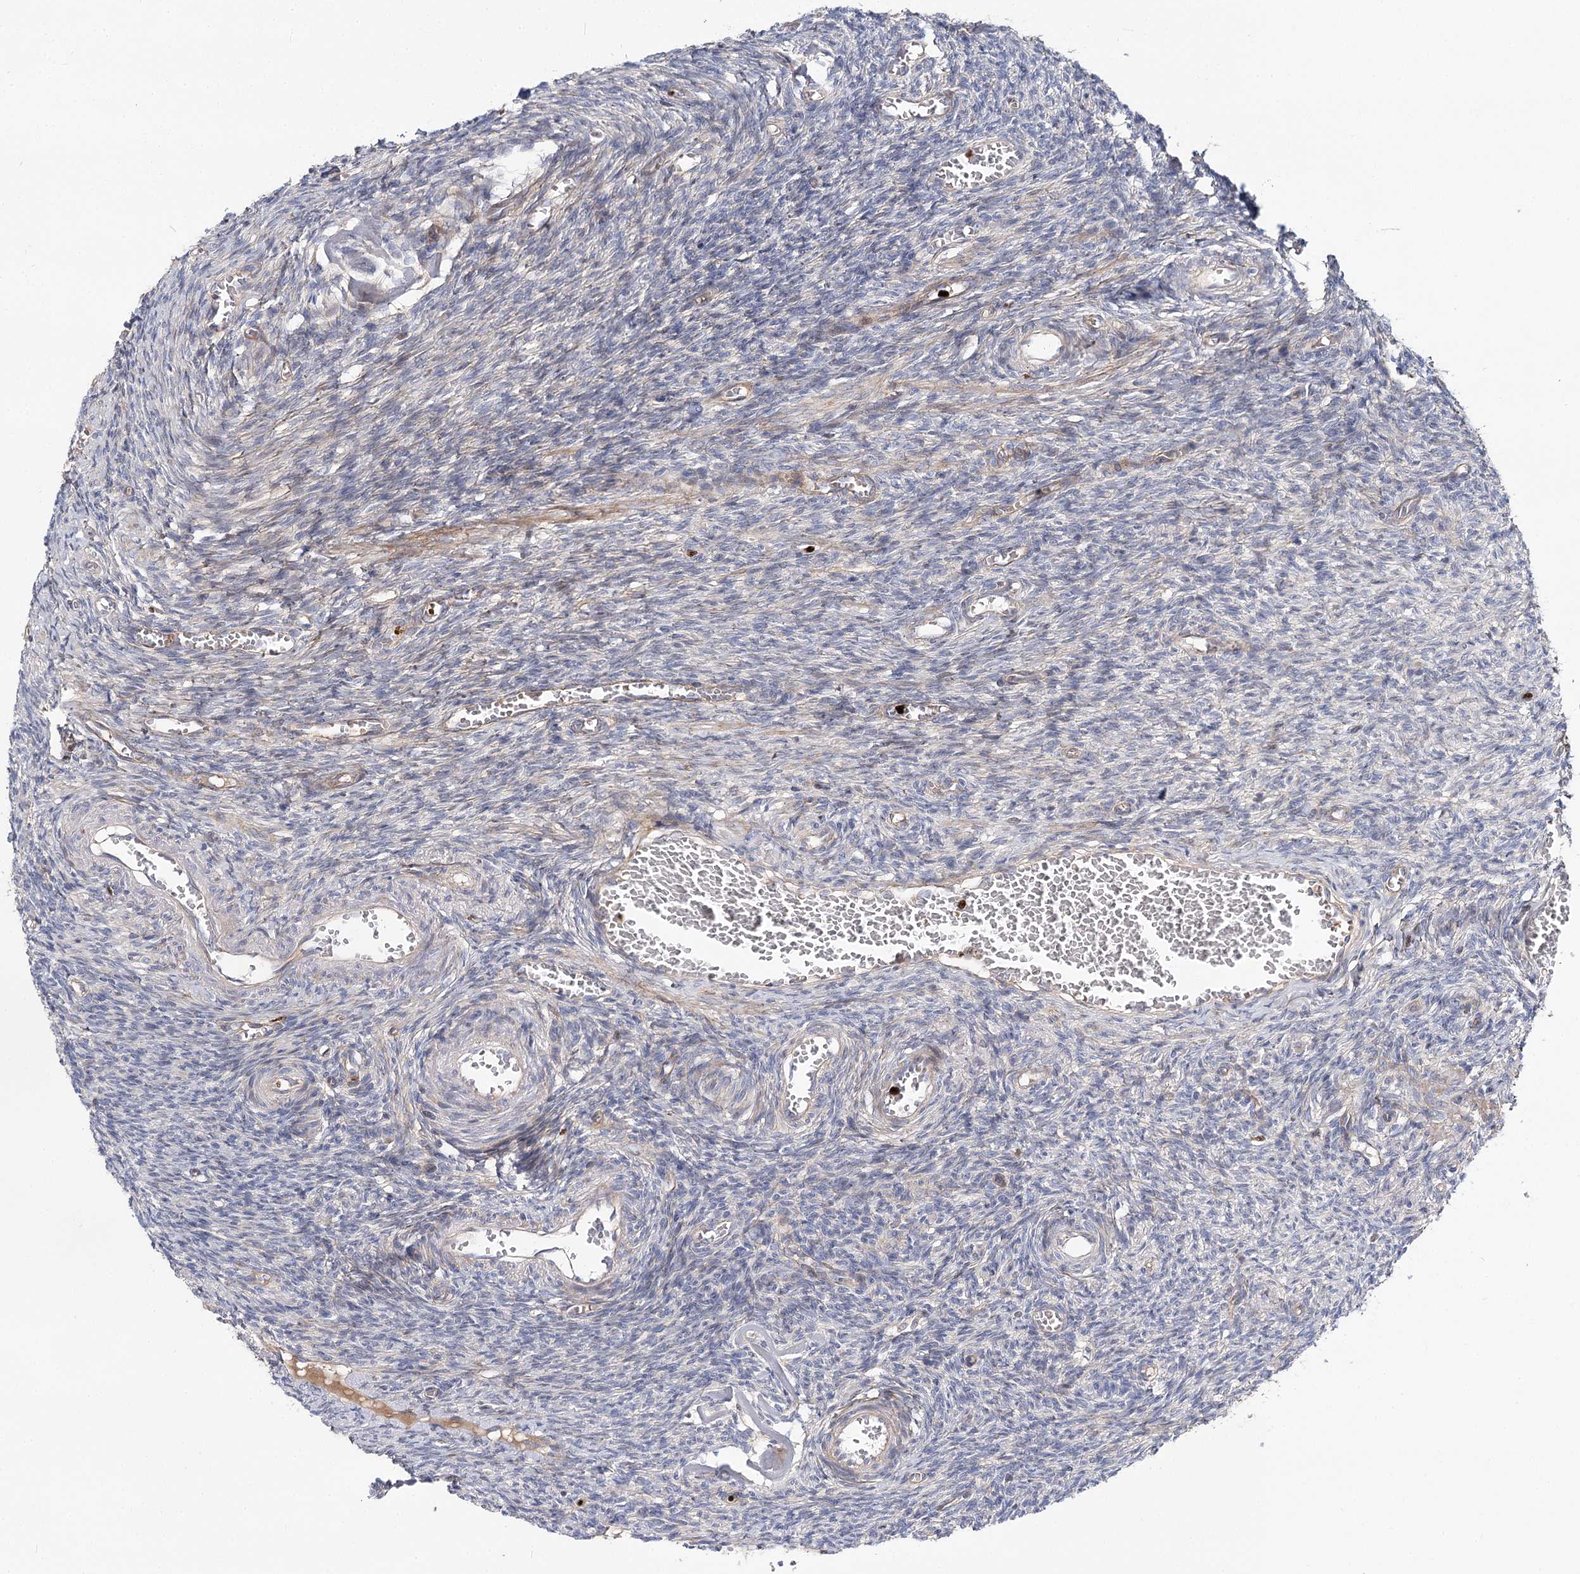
{"staining": {"intensity": "moderate", "quantity": ">75%", "location": "cytoplasmic/membranous"}, "tissue": "ovary", "cell_type": "Follicle cells", "image_type": "normal", "snomed": [{"axis": "morphology", "description": "Normal tissue, NOS"}, {"axis": "topography", "description": "Ovary"}], "caption": "Immunohistochemistry (IHC) staining of unremarkable ovary, which reveals medium levels of moderate cytoplasmic/membranous positivity in about >75% of follicle cells indicating moderate cytoplasmic/membranous protein staining. The staining was performed using DAB (brown) for protein detection and nuclei were counterstained in hematoxylin (blue).", "gene": "C11orf52", "patient": {"sex": "female", "age": 27}}